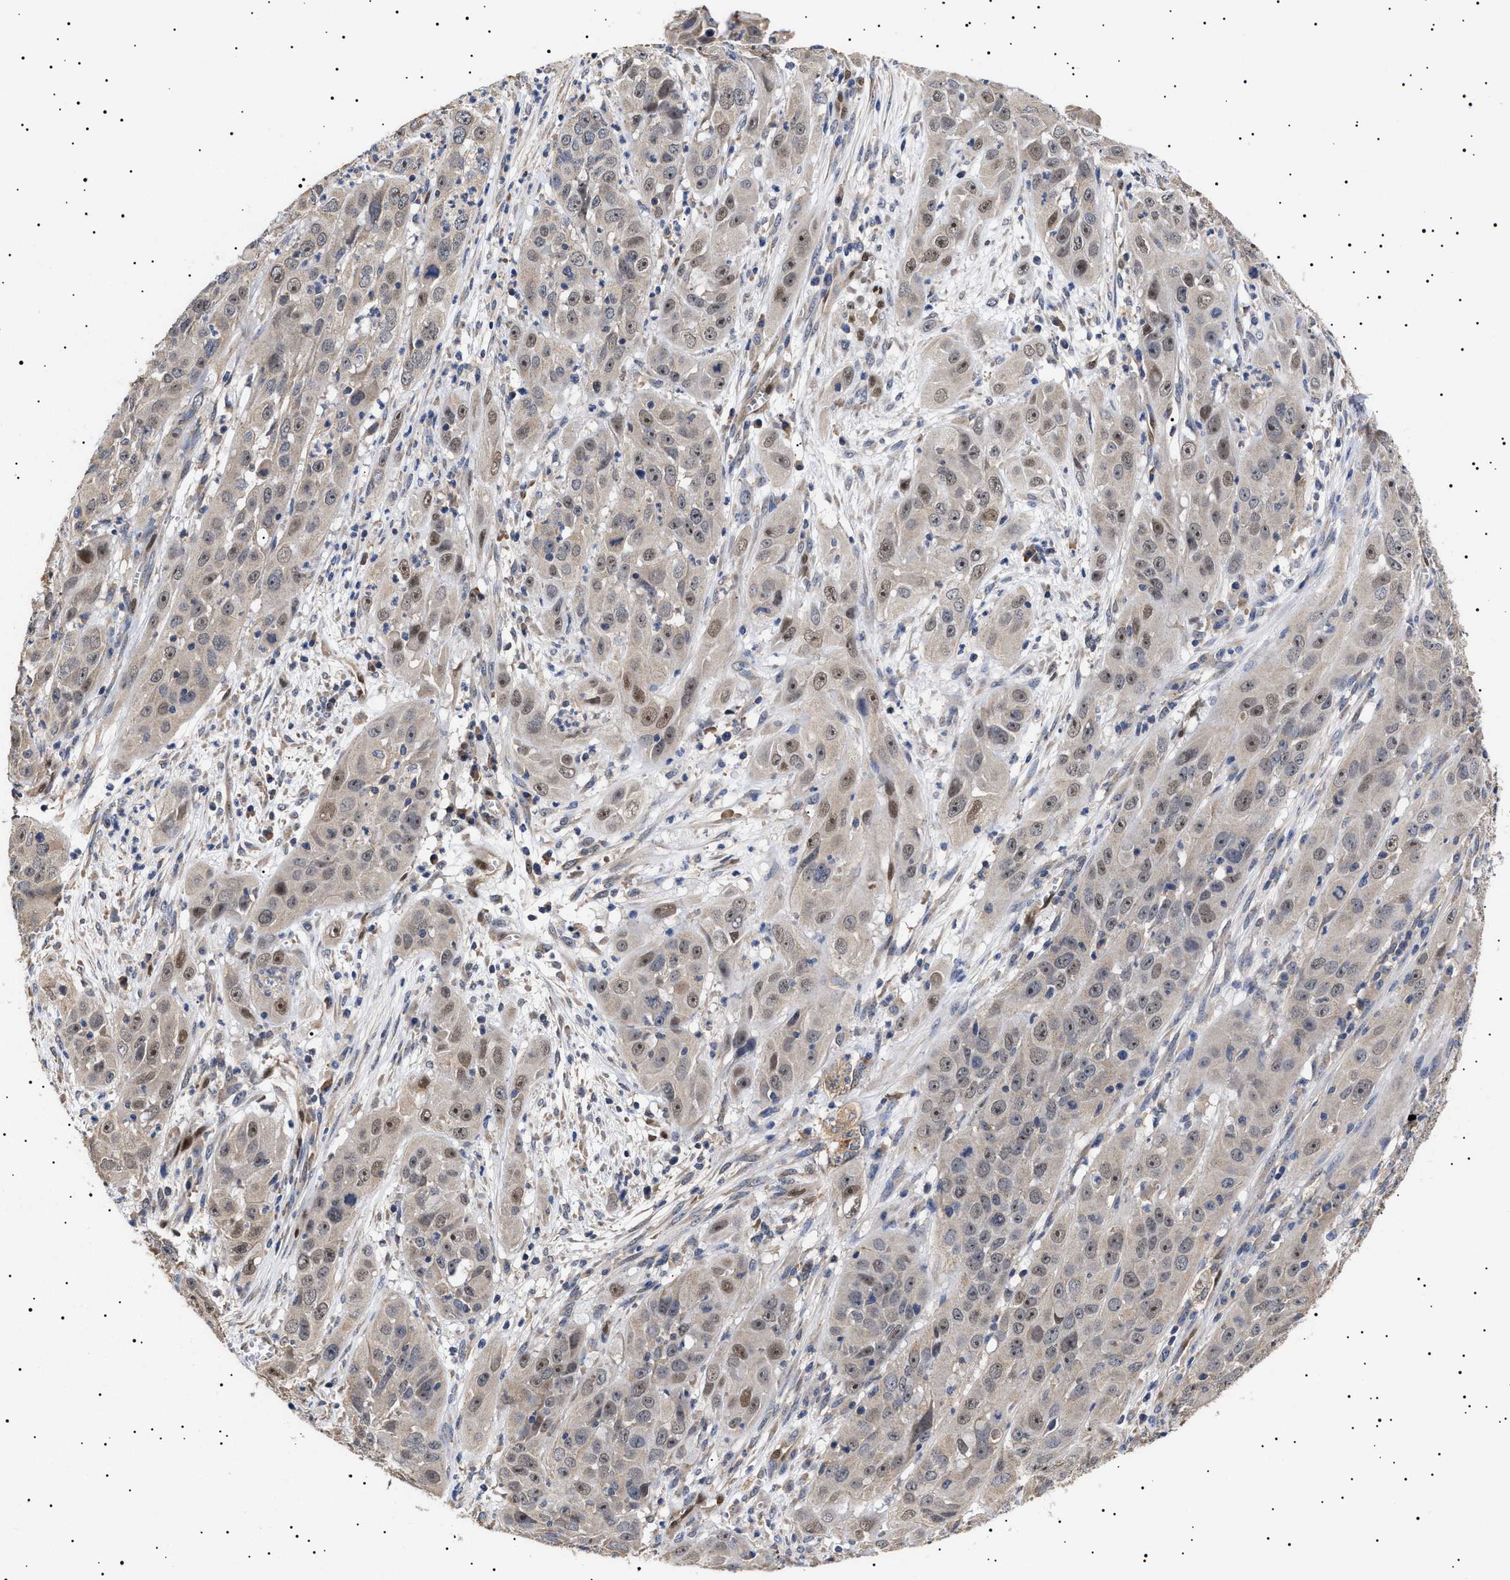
{"staining": {"intensity": "weak", "quantity": "25%-75%", "location": "nuclear"}, "tissue": "cervical cancer", "cell_type": "Tumor cells", "image_type": "cancer", "snomed": [{"axis": "morphology", "description": "Squamous cell carcinoma, NOS"}, {"axis": "topography", "description": "Cervix"}], "caption": "Squamous cell carcinoma (cervical) tissue reveals weak nuclear expression in about 25%-75% of tumor cells", "gene": "KRBA1", "patient": {"sex": "female", "age": 32}}